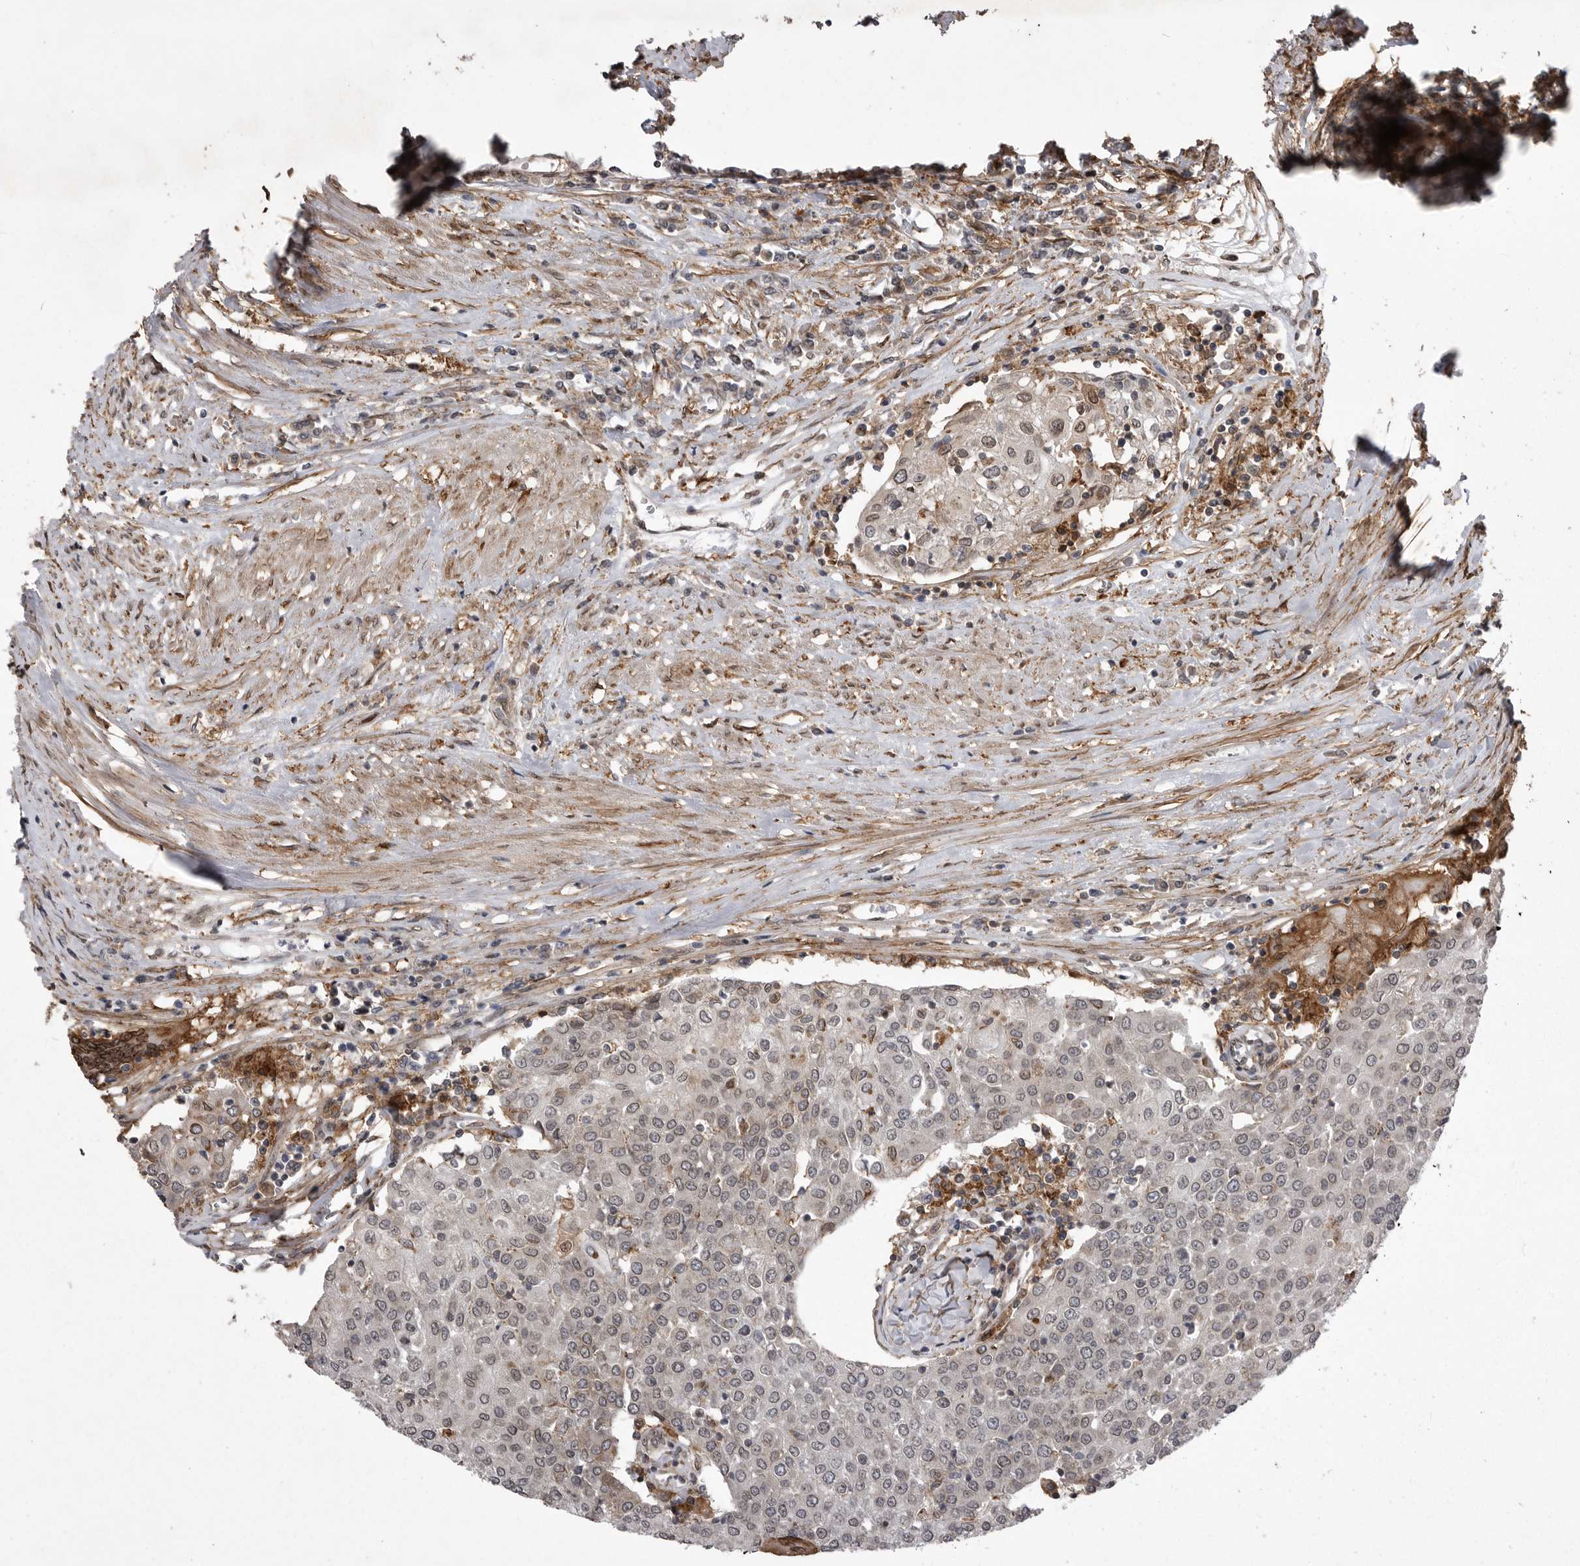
{"staining": {"intensity": "weak", "quantity": "25%-75%", "location": "nuclear"}, "tissue": "urothelial cancer", "cell_type": "Tumor cells", "image_type": "cancer", "snomed": [{"axis": "morphology", "description": "Urothelial carcinoma, High grade"}, {"axis": "topography", "description": "Urinary bladder"}], "caption": "The immunohistochemical stain highlights weak nuclear expression in tumor cells of urothelial cancer tissue.", "gene": "ABL1", "patient": {"sex": "female", "age": 85}}